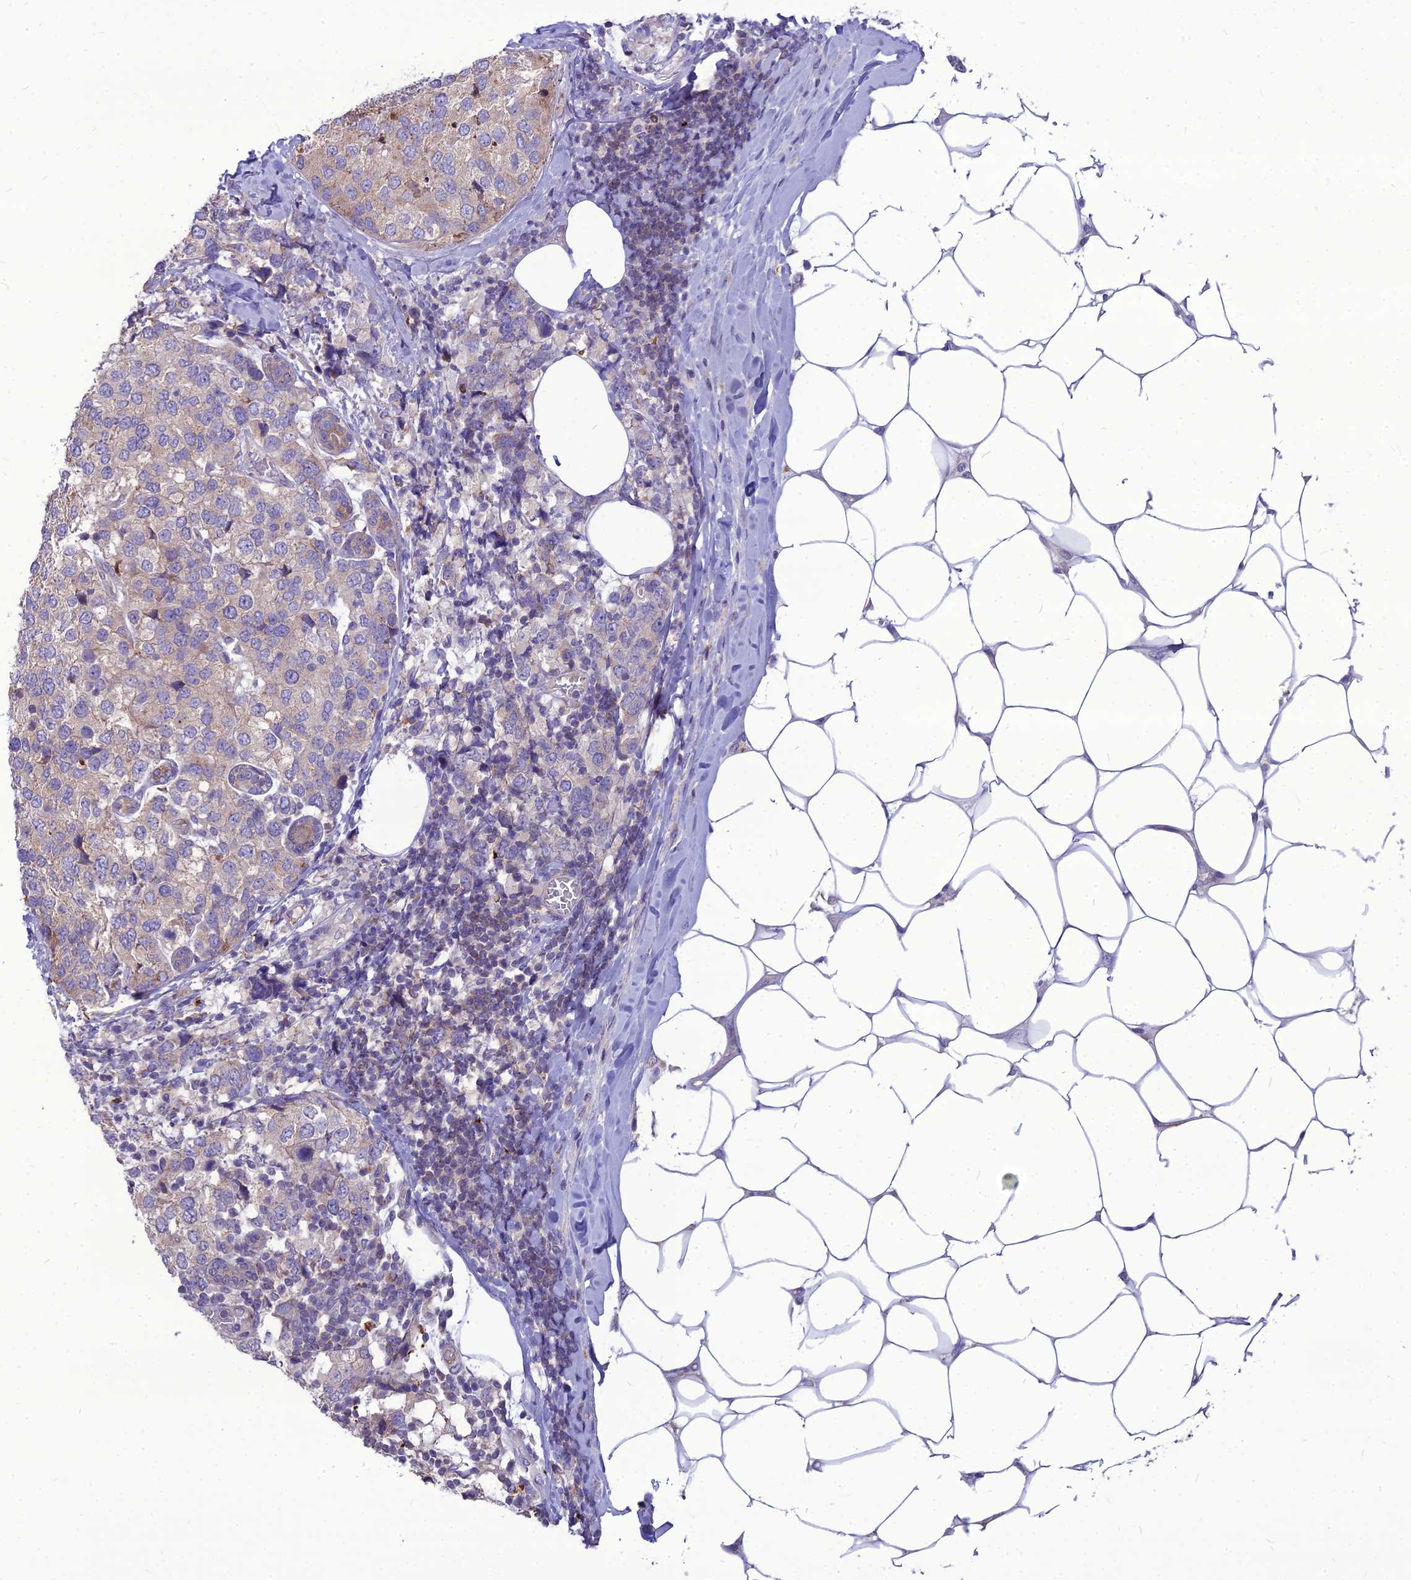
{"staining": {"intensity": "negative", "quantity": "none", "location": "none"}, "tissue": "breast cancer", "cell_type": "Tumor cells", "image_type": "cancer", "snomed": [{"axis": "morphology", "description": "Lobular carcinoma"}, {"axis": "topography", "description": "Breast"}], "caption": "Protein analysis of breast cancer reveals no significant expression in tumor cells.", "gene": "PCED1B", "patient": {"sex": "female", "age": 59}}